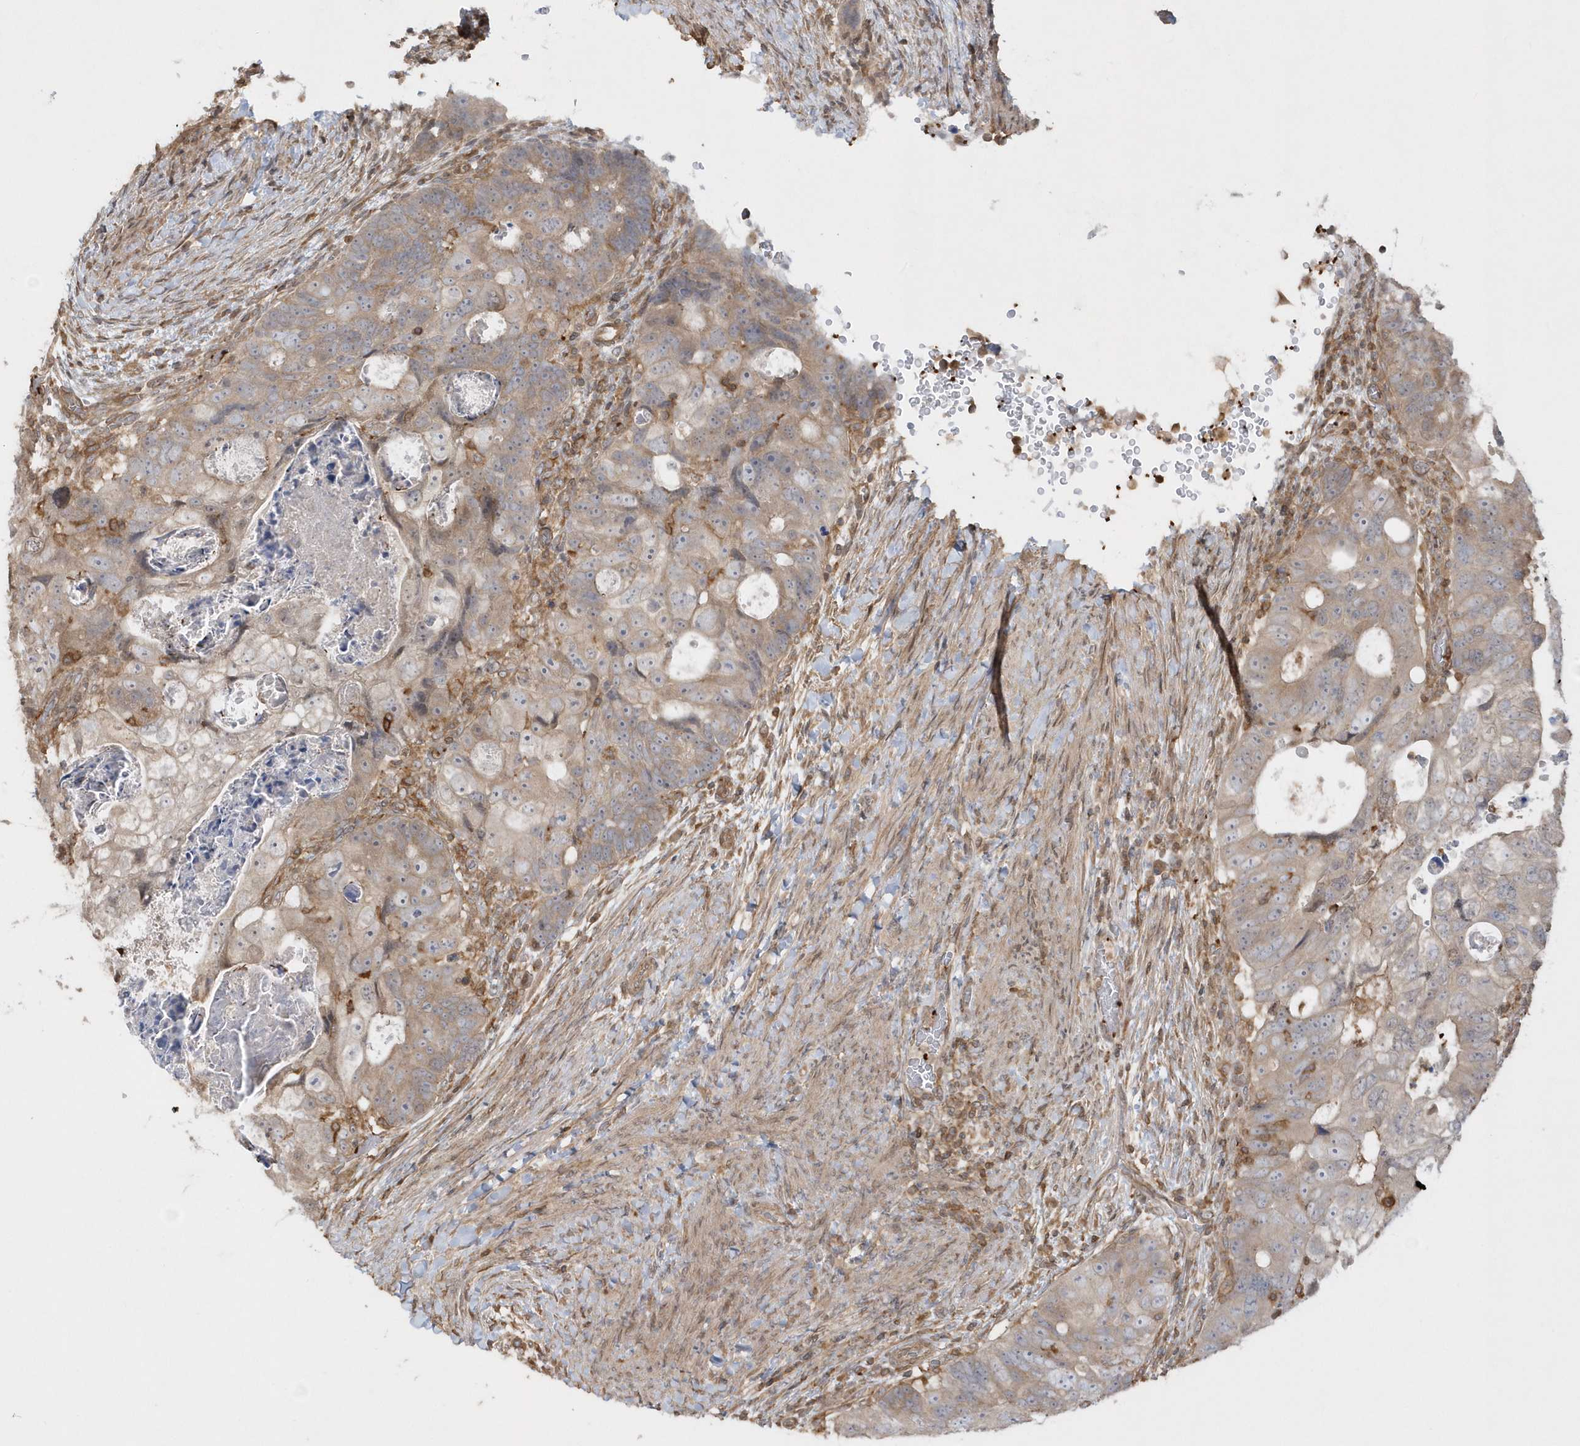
{"staining": {"intensity": "weak", "quantity": ">75%", "location": "cytoplasmic/membranous"}, "tissue": "colorectal cancer", "cell_type": "Tumor cells", "image_type": "cancer", "snomed": [{"axis": "morphology", "description": "Adenocarcinoma, NOS"}, {"axis": "topography", "description": "Rectum"}], "caption": "A brown stain shows weak cytoplasmic/membranous staining of a protein in human colorectal cancer (adenocarcinoma) tumor cells.", "gene": "BSN", "patient": {"sex": "male", "age": 59}}